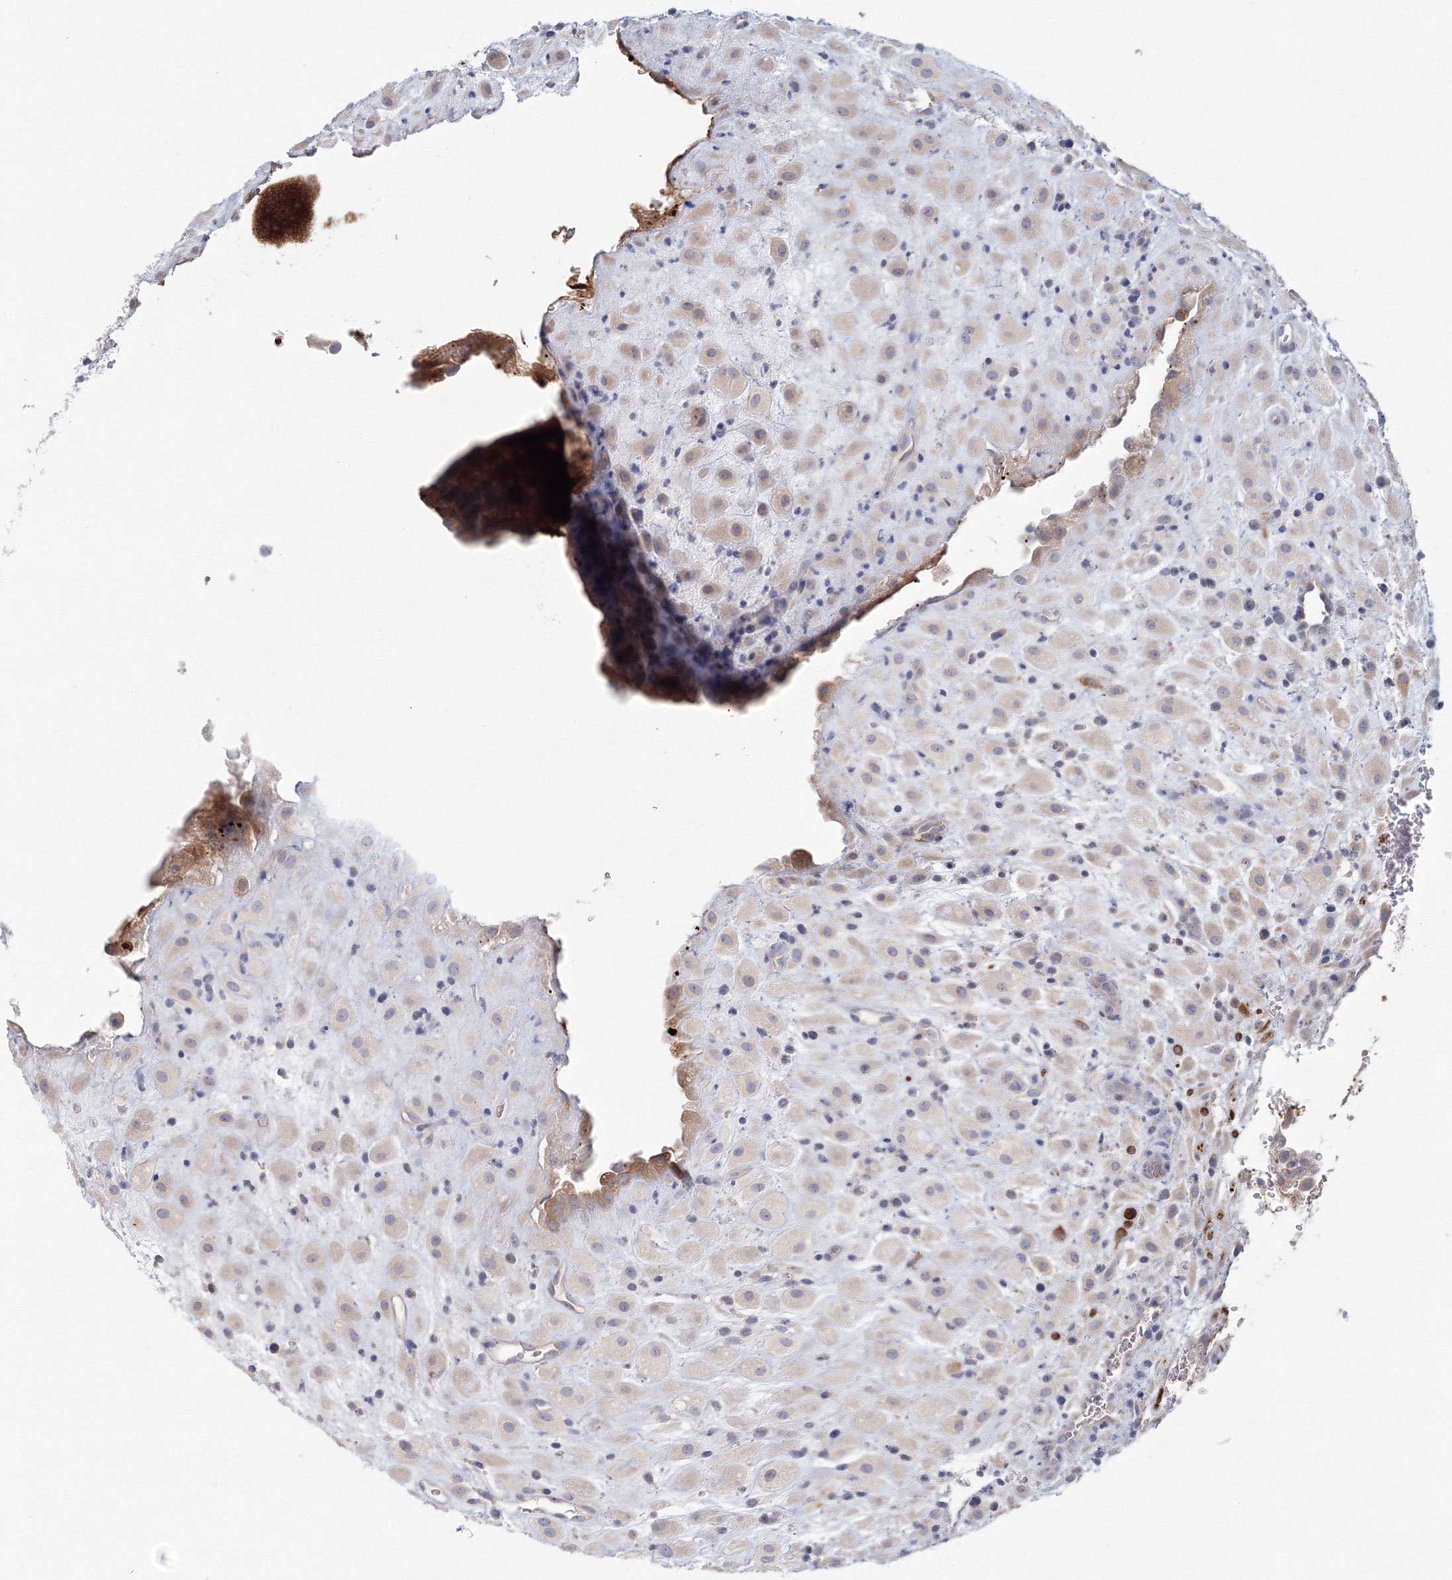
{"staining": {"intensity": "weak", "quantity": ">75%", "location": "cytoplasmic/membranous"}, "tissue": "placenta", "cell_type": "Decidual cells", "image_type": "normal", "snomed": [{"axis": "morphology", "description": "Normal tissue, NOS"}, {"axis": "topography", "description": "Placenta"}], "caption": "Decidual cells reveal low levels of weak cytoplasmic/membranous expression in approximately >75% of cells in unremarkable placenta.", "gene": "TACC2", "patient": {"sex": "female", "age": 35}}